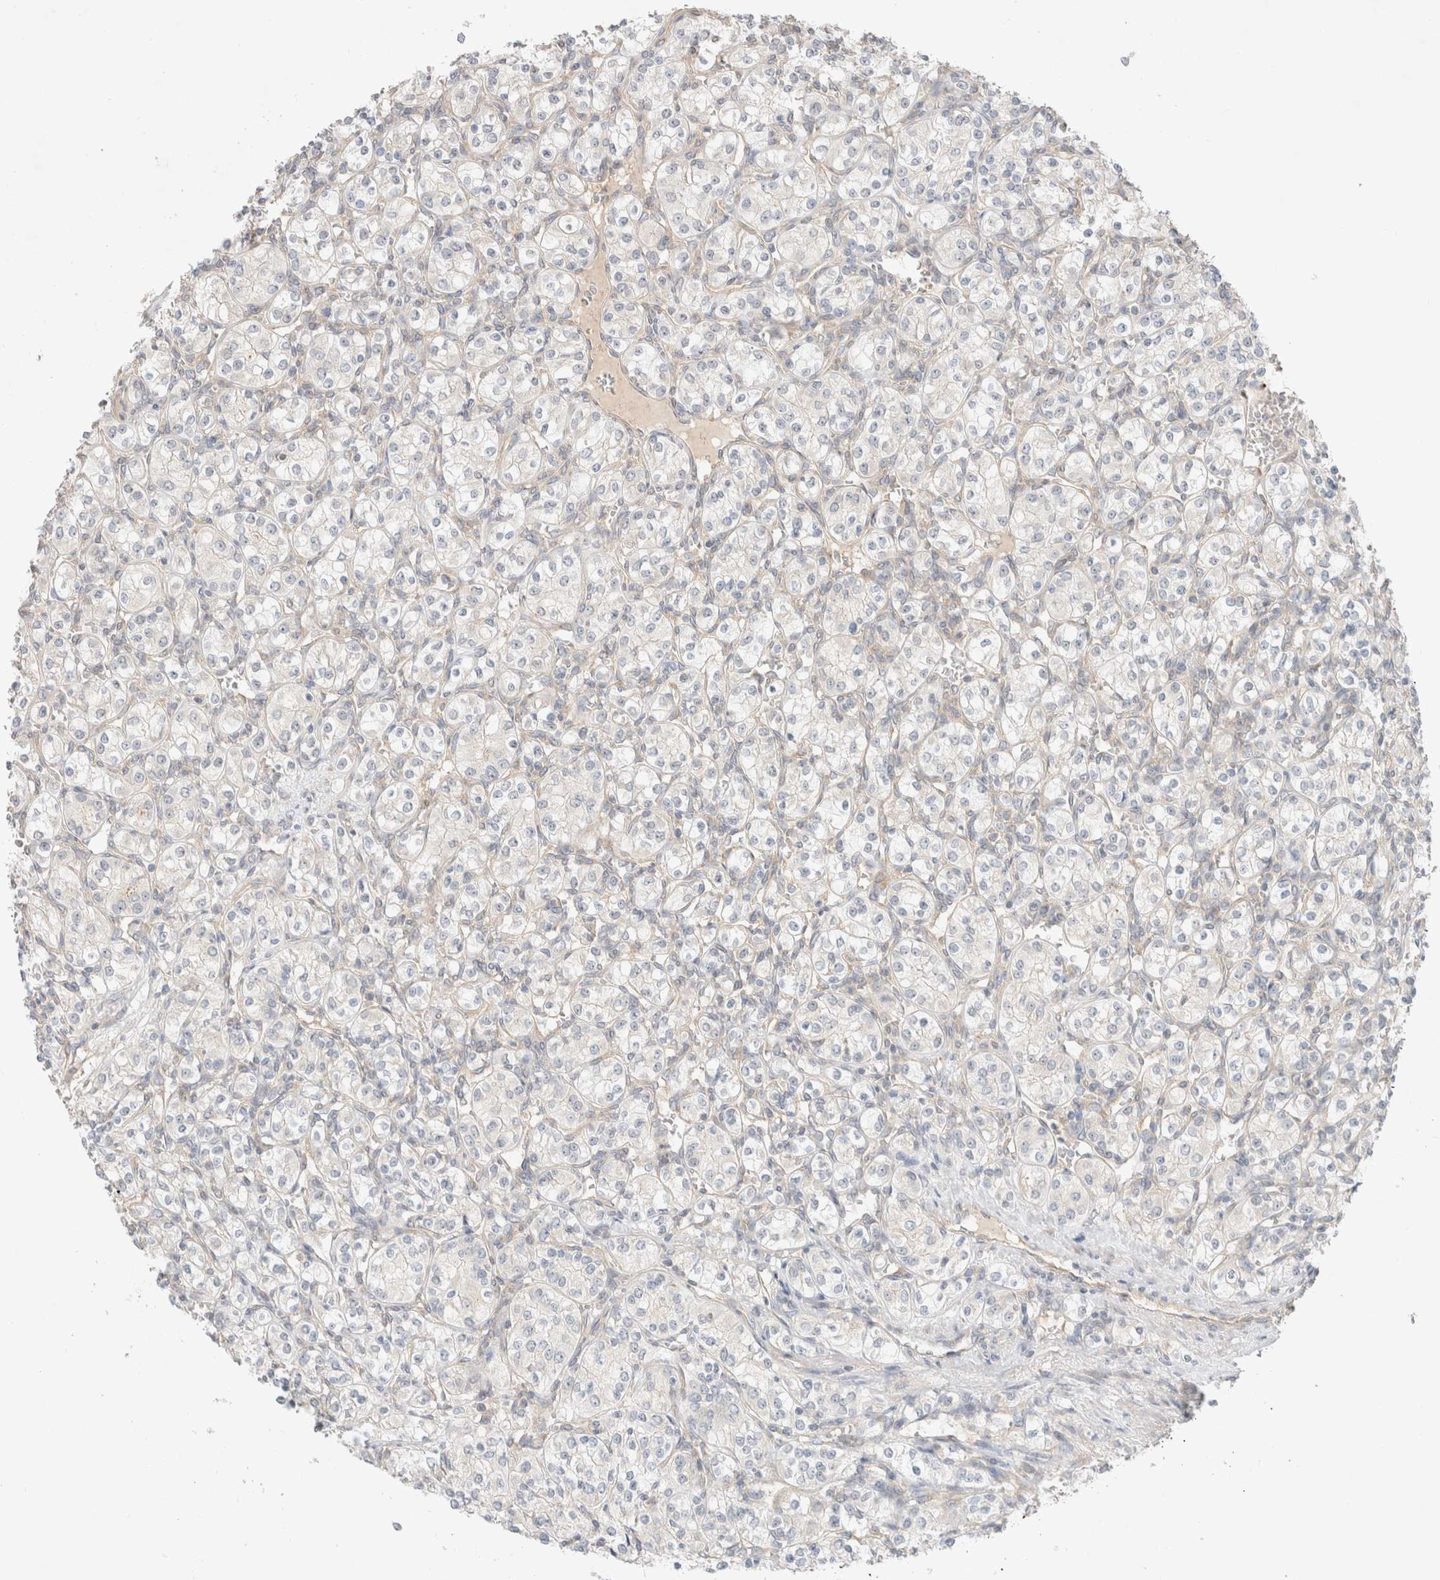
{"staining": {"intensity": "negative", "quantity": "none", "location": "none"}, "tissue": "renal cancer", "cell_type": "Tumor cells", "image_type": "cancer", "snomed": [{"axis": "morphology", "description": "Adenocarcinoma, NOS"}, {"axis": "topography", "description": "Kidney"}], "caption": "Micrograph shows no significant protein positivity in tumor cells of renal cancer (adenocarcinoma). (DAB (3,3'-diaminobenzidine) immunohistochemistry (IHC) visualized using brightfield microscopy, high magnification).", "gene": "MARK3", "patient": {"sex": "male", "age": 77}}